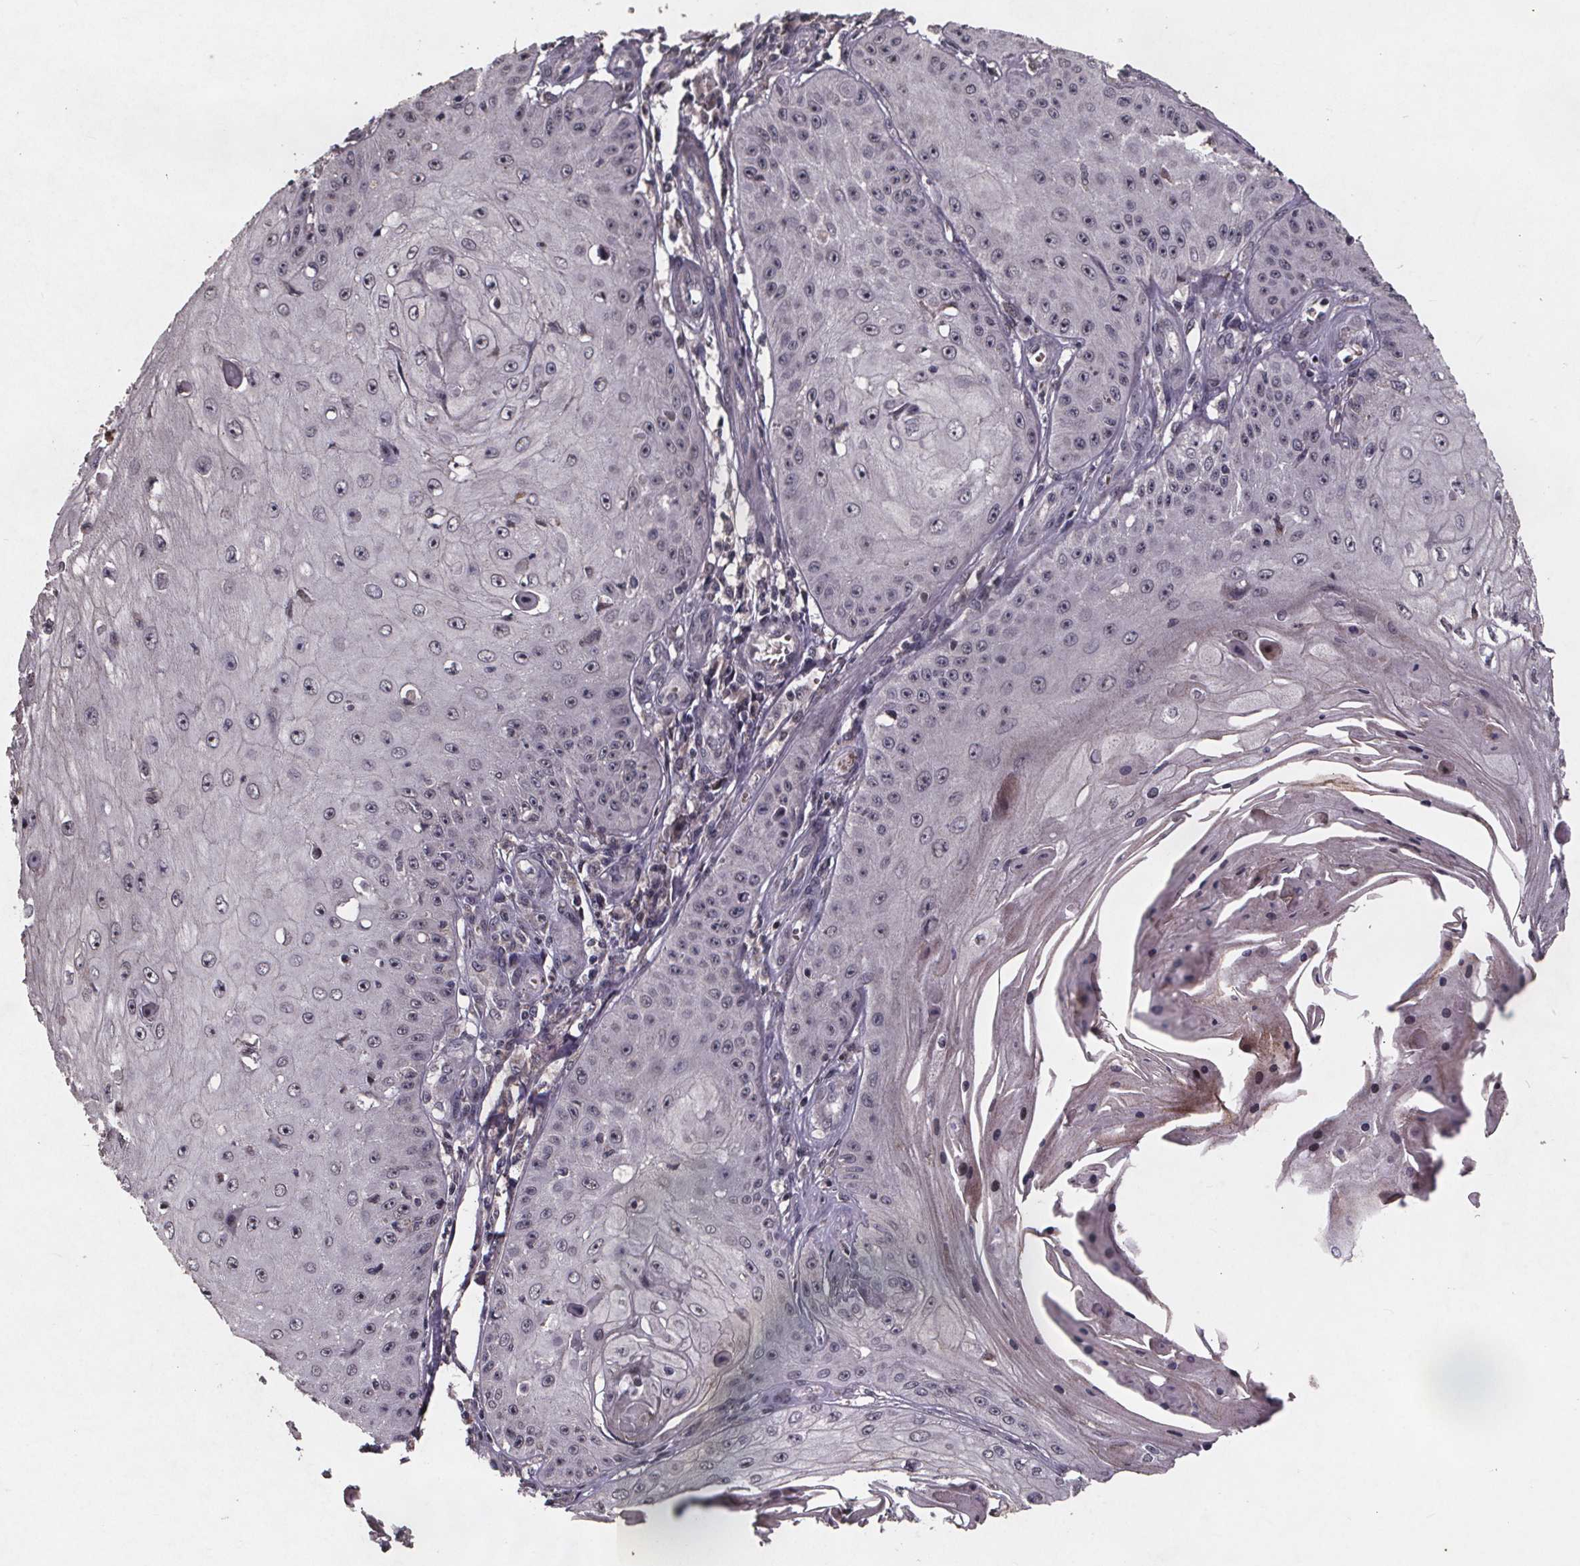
{"staining": {"intensity": "negative", "quantity": "none", "location": "none"}, "tissue": "skin cancer", "cell_type": "Tumor cells", "image_type": "cancer", "snomed": [{"axis": "morphology", "description": "Squamous cell carcinoma, NOS"}, {"axis": "topography", "description": "Skin"}], "caption": "An IHC micrograph of skin squamous cell carcinoma is shown. There is no staining in tumor cells of skin squamous cell carcinoma.", "gene": "GPX3", "patient": {"sex": "male", "age": 70}}